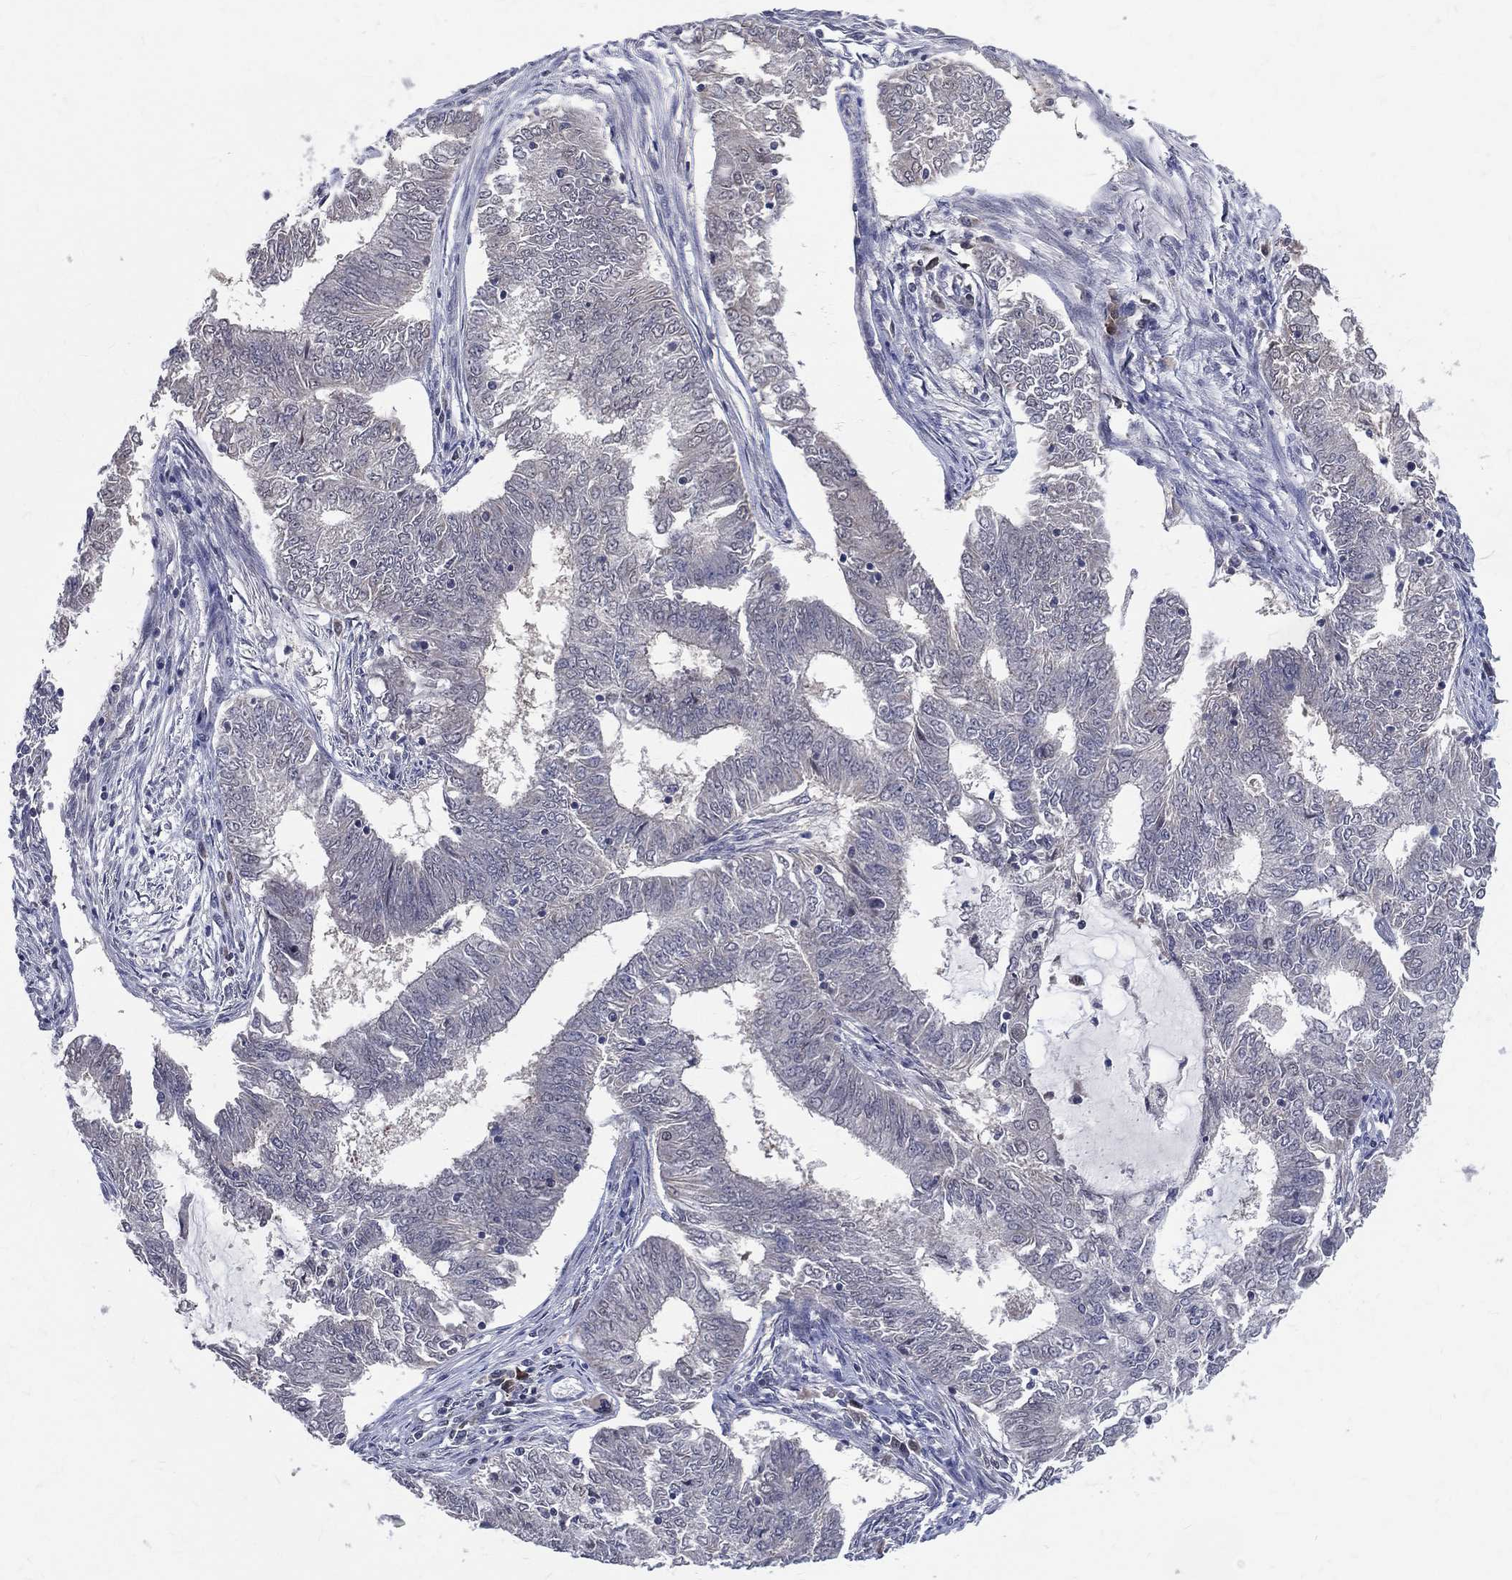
{"staining": {"intensity": "negative", "quantity": "none", "location": "none"}, "tissue": "endometrial cancer", "cell_type": "Tumor cells", "image_type": "cancer", "snomed": [{"axis": "morphology", "description": "Adenocarcinoma, NOS"}, {"axis": "topography", "description": "Endometrium"}], "caption": "A micrograph of adenocarcinoma (endometrial) stained for a protein shows no brown staining in tumor cells.", "gene": "DLG4", "patient": {"sex": "female", "age": 62}}